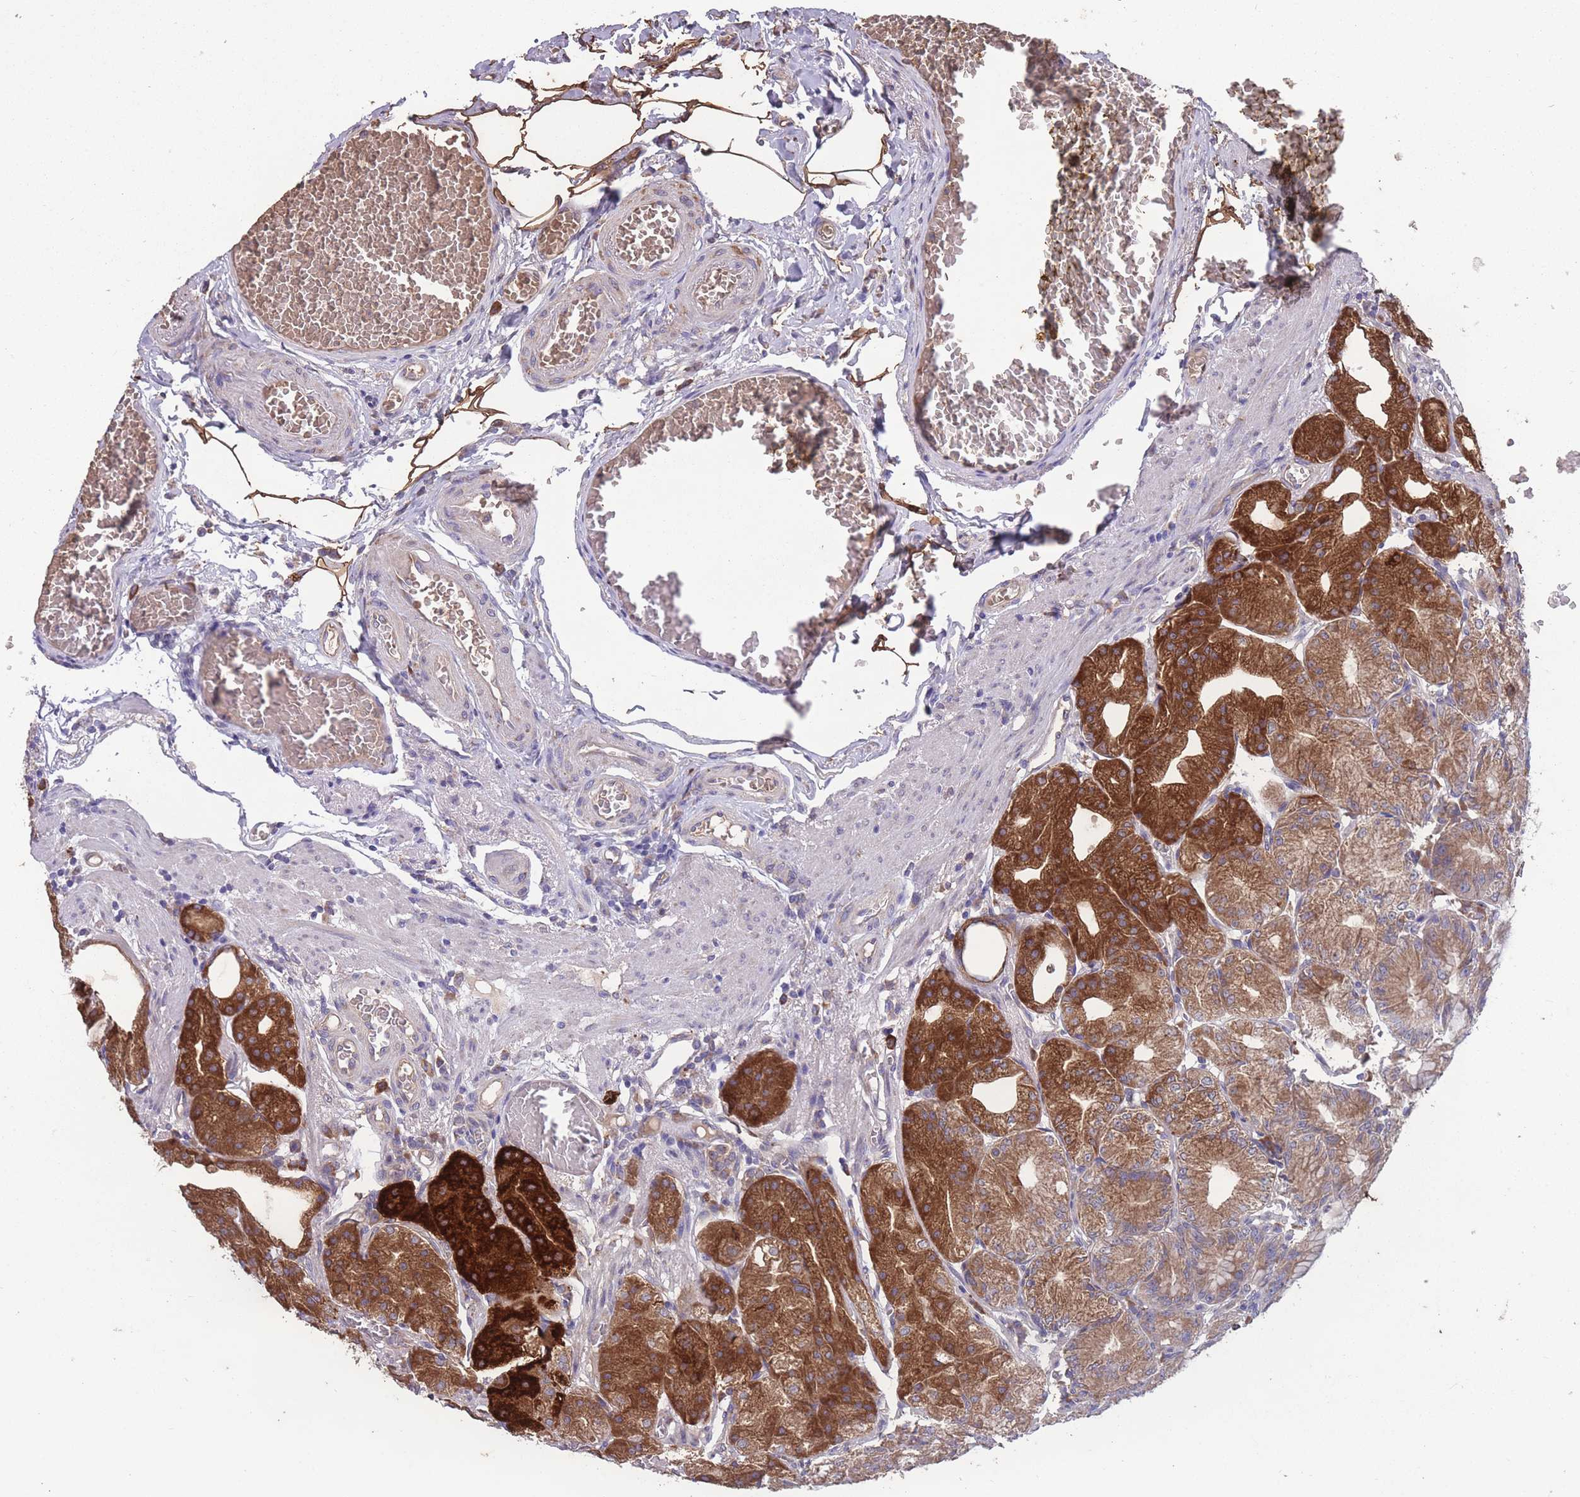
{"staining": {"intensity": "strong", "quantity": ">75%", "location": "cytoplasmic/membranous"}, "tissue": "stomach", "cell_type": "Glandular cells", "image_type": "normal", "snomed": [{"axis": "morphology", "description": "Normal tissue, NOS"}, {"axis": "topography", "description": "Stomach, upper"}, {"axis": "topography", "description": "Stomach, lower"}], "caption": "There is high levels of strong cytoplasmic/membranous staining in glandular cells of benign stomach, as demonstrated by immunohistochemical staining (brown color).", "gene": "STIM2", "patient": {"sex": "male", "age": 71}}